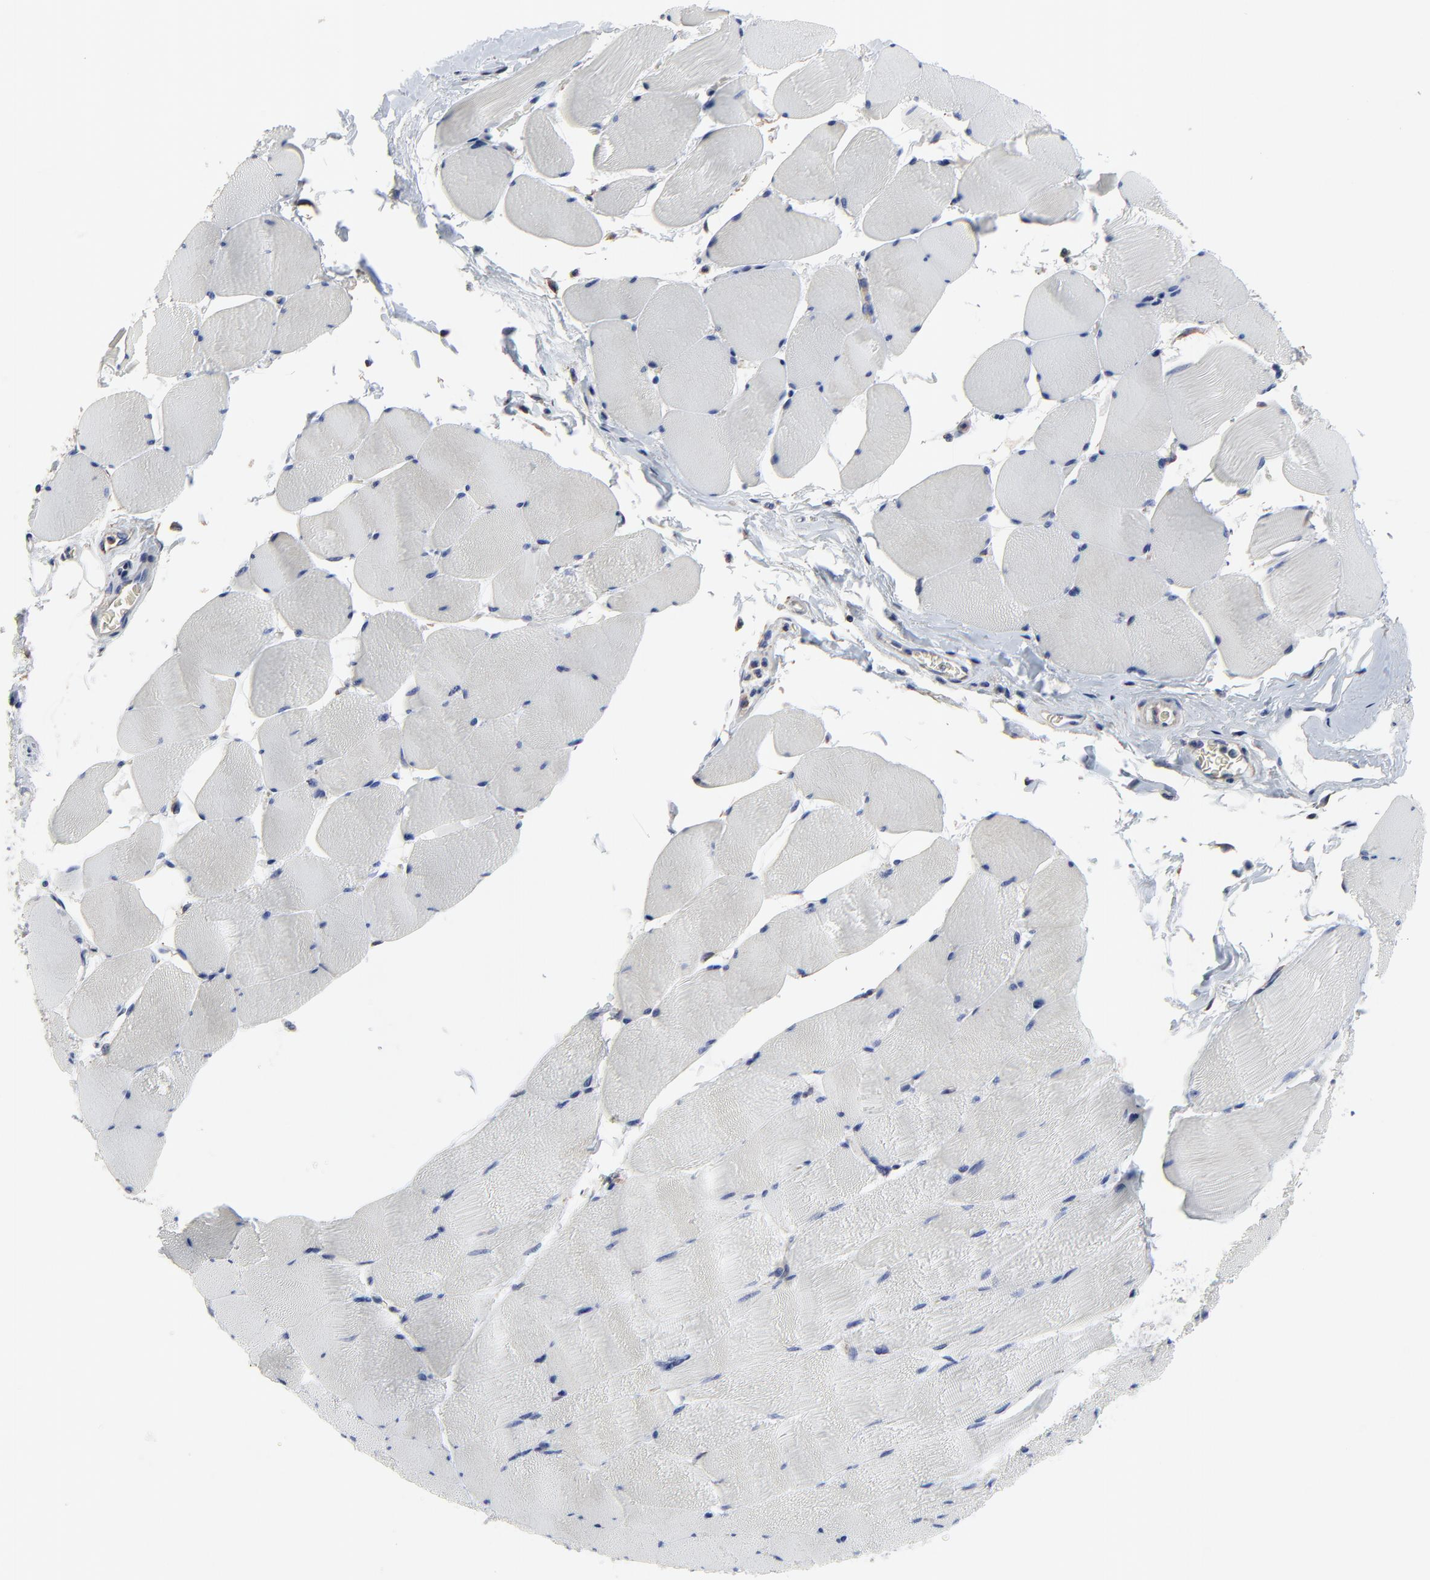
{"staining": {"intensity": "negative", "quantity": "none", "location": "none"}, "tissue": "skeletal muscle", "cell_type": "Myocytes", "image_type": "normal", "snomed": [{"axis": "morphology", "description": "Normal tissue, NOS"}, {"axis": "topography", "description": "Skeletal muscle"}], "caption": "Myocytes show no significant protein staining in benign skeletal muscle.", "gene": "NXF3", "patient": {"sex": "male", "age": 62}}